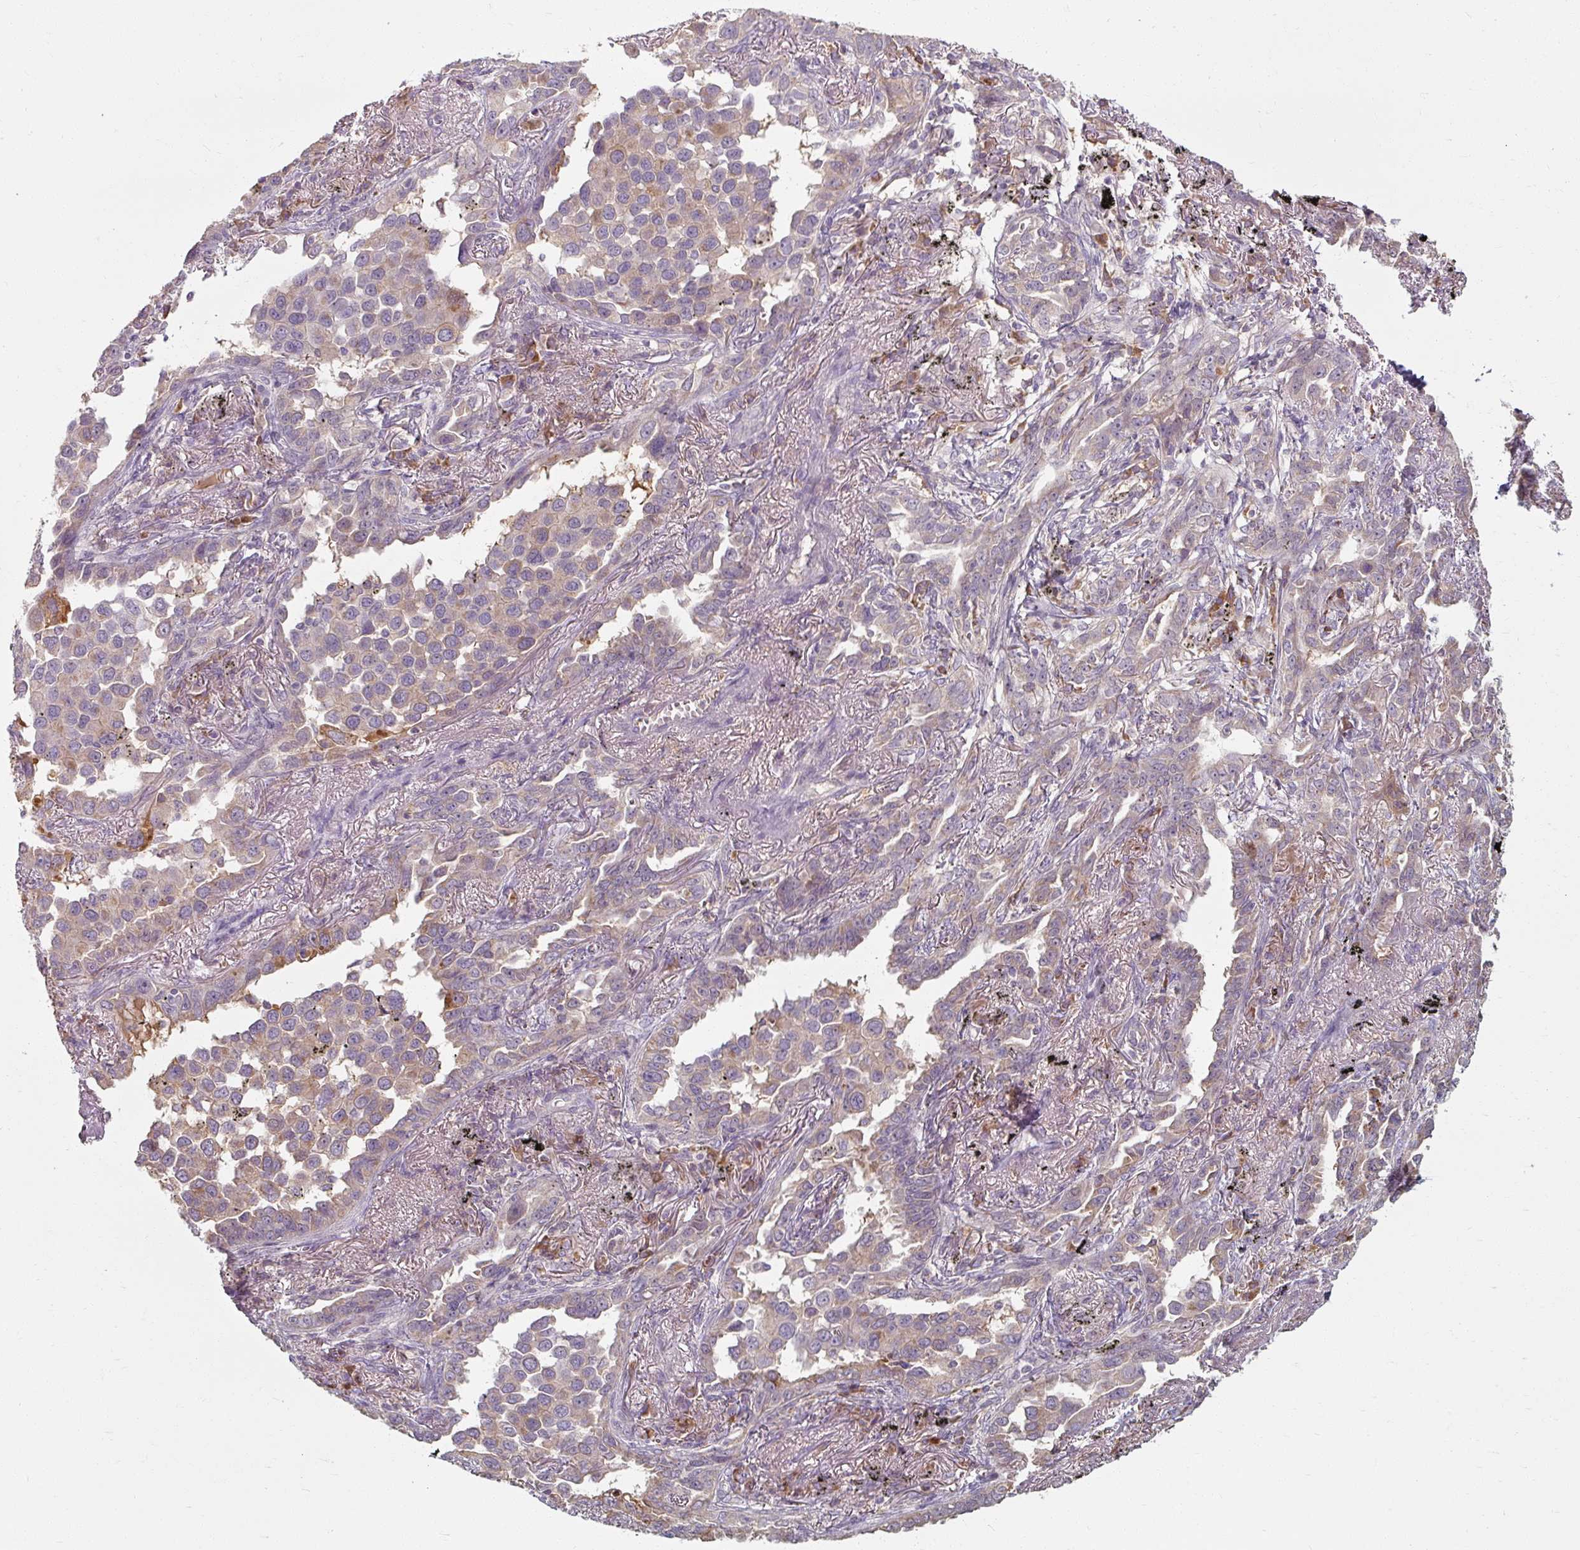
{"staining": {"intensity": "weak", "quantity": "25%-75%", "location": "cytoplasmic/membranous"}, "tissue": "lung cancer", "cell_type": "Tumor cells", "image_type": "cancer", "snomed": [{"axis": "morphology", "description": "Adenocarcinoma, NOS"}, {"axis": "topography", "description": "Lung"}], "caption": "High-magnification brightfield microscopy of lung cancer stained with DAB (3,3'-diaminobenzidine) (brown) and counterstained with hematoxylin (blue). tumor cells exhibit weak cytoplasmic/membranous expression is identified in approximately25%-75% of cells. (IHC, brightfield microscopy, high magnification).", "gene": "TSEN54", "patient": {"sex": "male", "age": 67}}